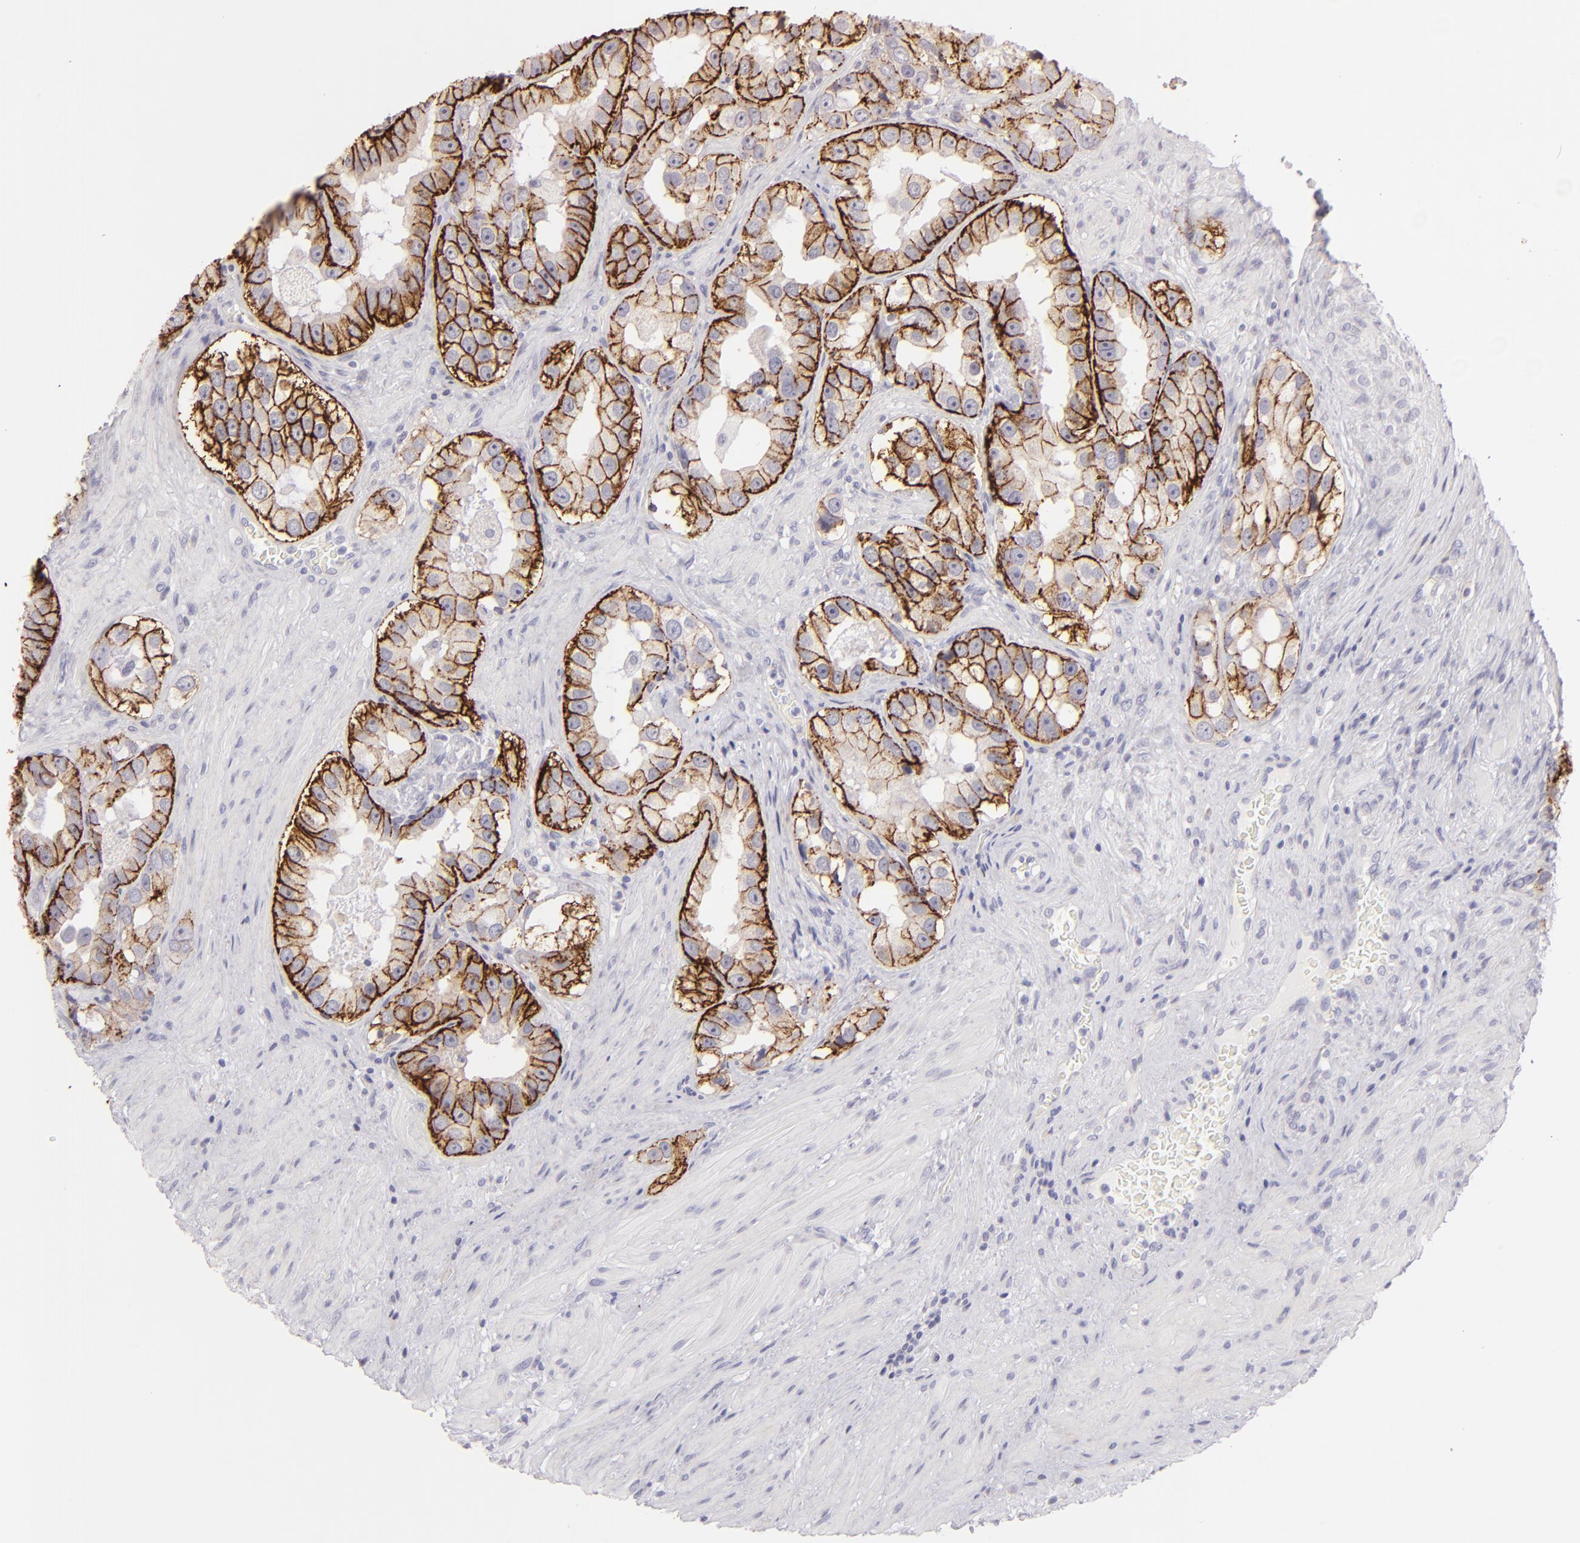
{"staining": {"intensity": "strong", "quantity": ">75%", "location": "cytoplasmic/membranous"}, "tissue": "prostate cancer", "cell_type": "Tumor cells", "image_type": "cancer", "snomed": [{"axis": "morphology", "description": "Adenocarcinoma, High grade"}, {"axis": "topography", "description": "Prostate"}], "caption": "Immunohistochemistry of prostate cancer demonstrates high levels of strong cytoplasmic/membranous positivity in approximately >75% of tumor cells.", "gene": "CLDN4", "patient": {"sex": "male", "age": 63}}